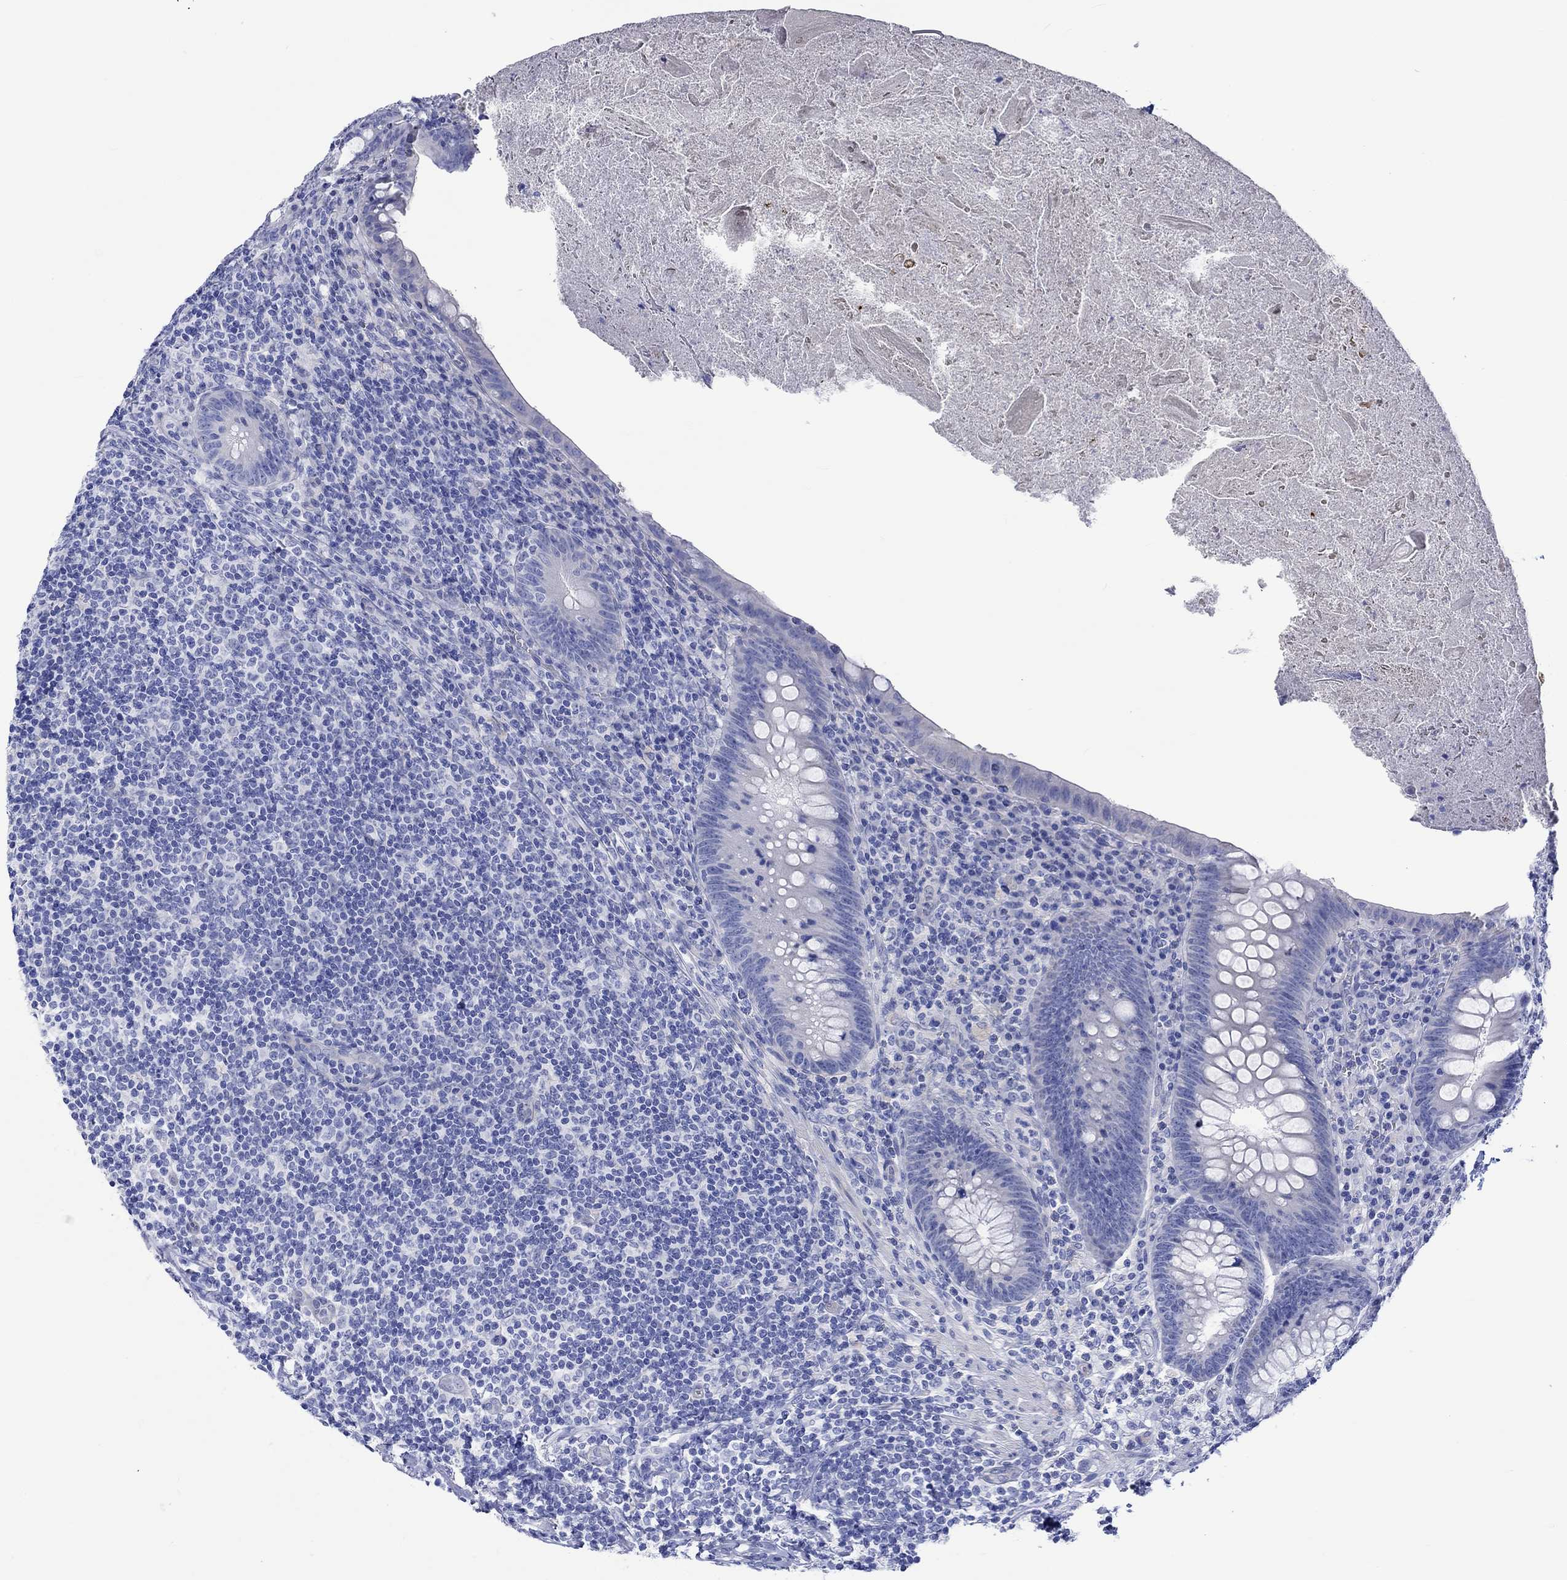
{"staining": {"intensity": "negative", "quantity": "none", "location": "none"}, "tissue": "appendix", "cell_type": "Glandular cells", "image_type": "normal", "snomed": [{"axis": "morphology", "description": "Normal tissue, NOS"}, {"axis": "topography", "description": "Appendix"}], "caption": "An image of appendix stained for a protein displays no brown staining in glandular cells.", "gene": "HARBI1", "patient": {"sex": "male", "age": 47}}